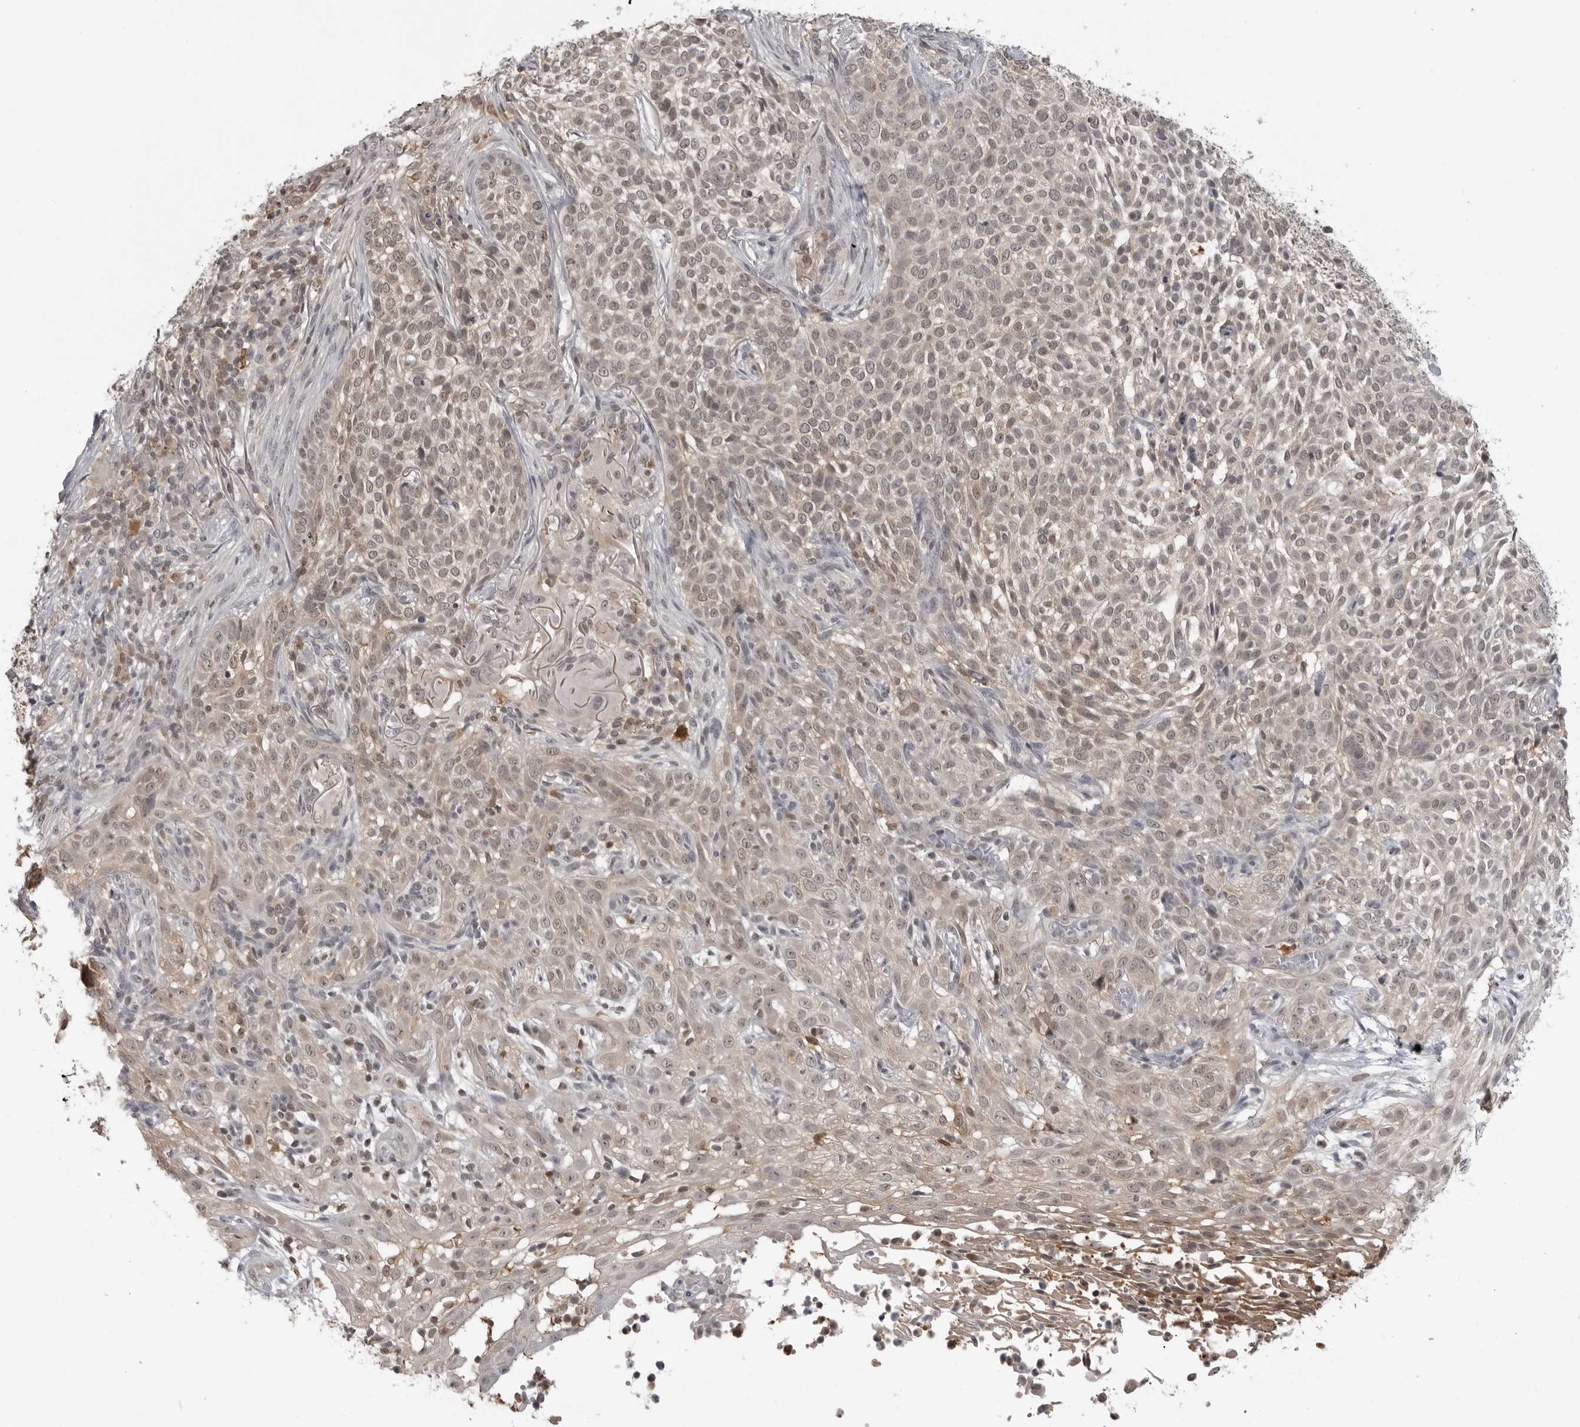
{"staining": {"intensity": "weak", "quantity": ">75%", "location": "cytoplasmic/membranous,nuclear"}, "tissue": "skin cancer", "cell_type": "Tumor cells", "image_type": "cancer", "snomed": [{"axis": "morphology", "description": "Basal cell carcinoma"}, {"axis": "topography", "description": "Skin"}], "caption": "There is low levels of weak cytoplasmic/membranous and nuclear staining in tumor cells of skin cancer, as demonstrated by immunohistochemical staining (brown color).", "gene": "PDCL3", "patient": {"sex": "female", "age": 64}}